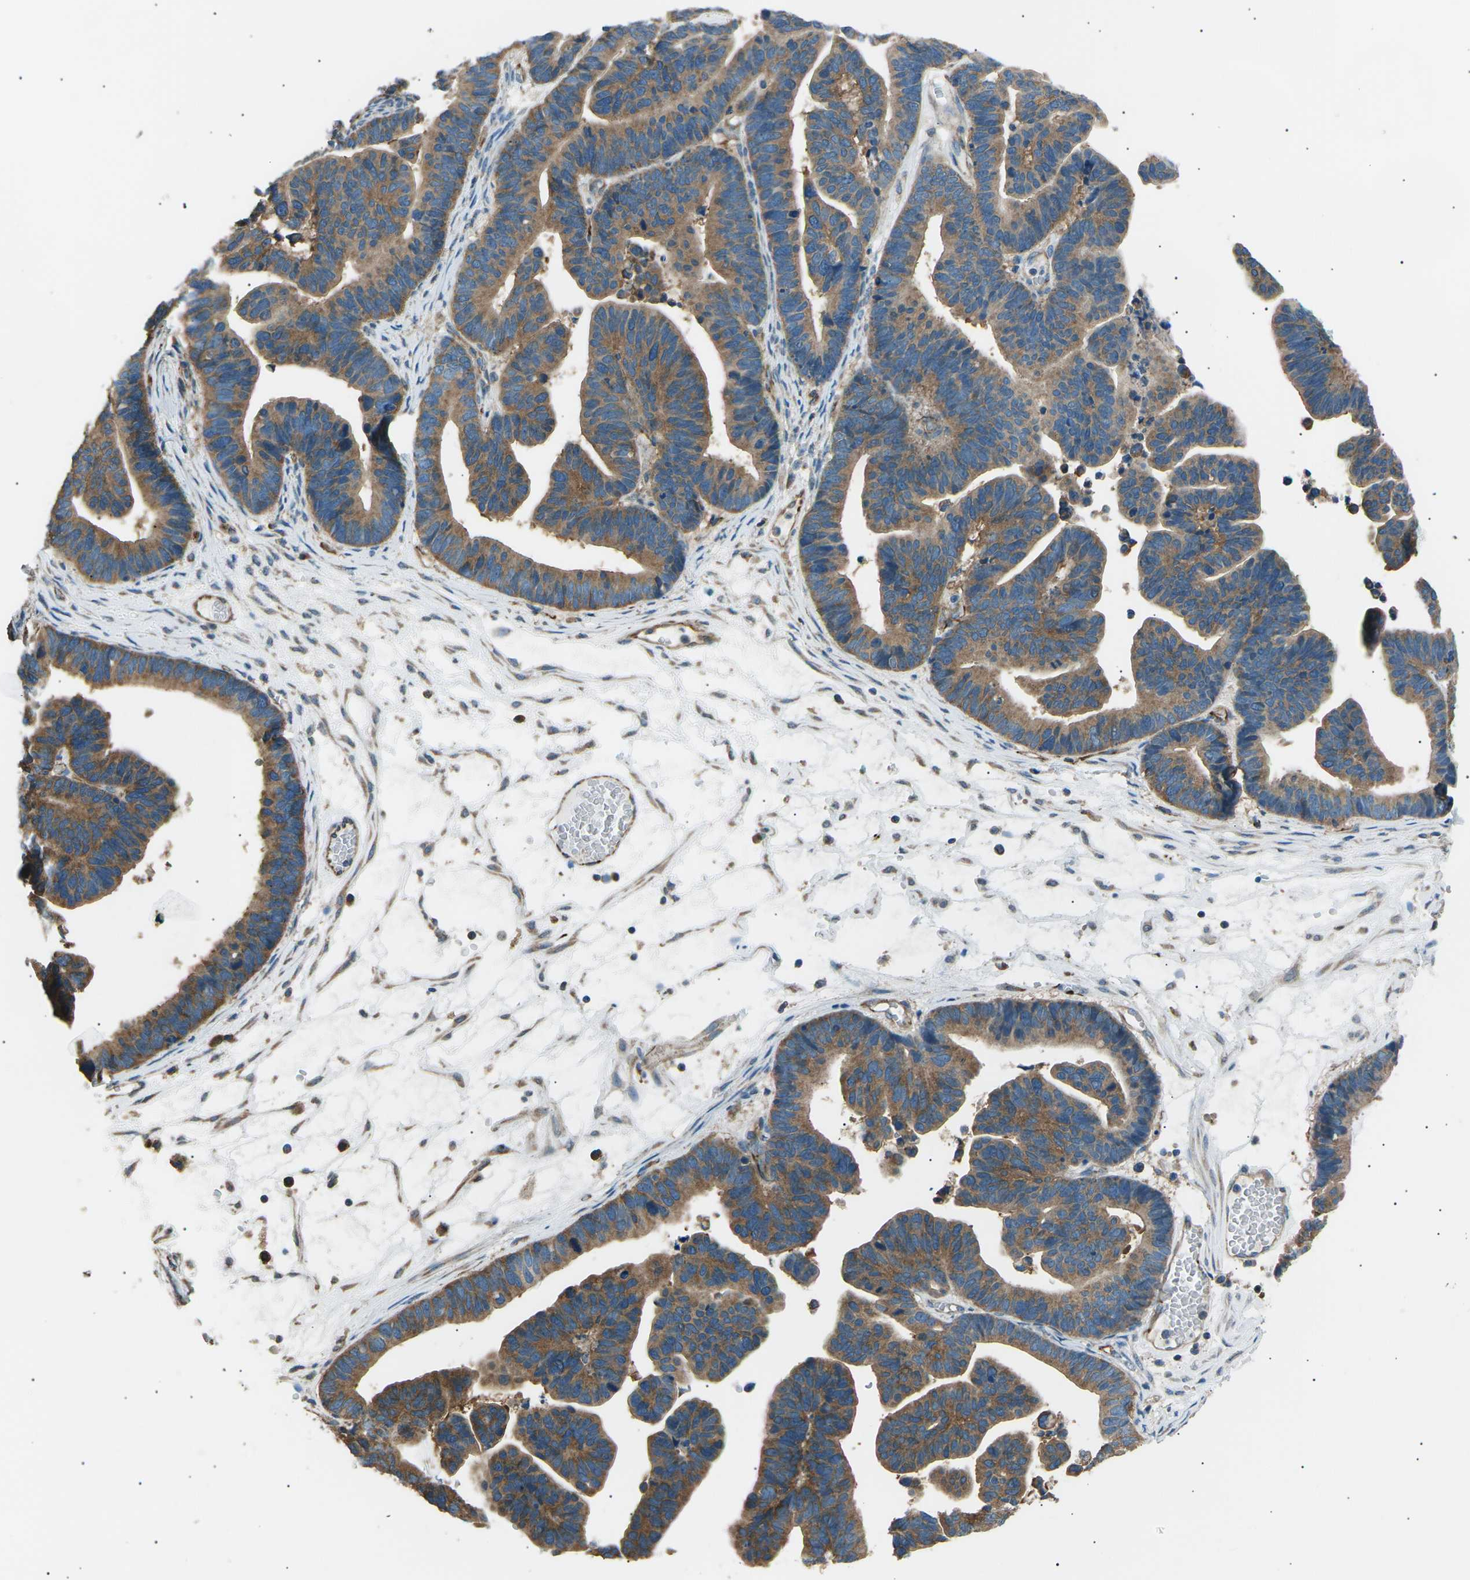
{"staining": {"intensity": "moderate", "quantity": ">75%", "location": "cytoplasmic/membranous"}, "tissue": "ovarian cancer", "cell_type": "Tumor cells", "image_type": "cancer", "snomed": [{"axis": "morphology", "description": "Cystadenocarcinoma, serous, NOS"}, {"axis": "topography", "description": "Ovary"}], "caption": "Brown immunohistochemical staining in ovarian serous cystadenocarcinoma exhibits moderate cytoplasmic/membranous expression in about >75% of tumor cells.", "gene": "SLK", "patient": {"sex": "female", "age": 56}}